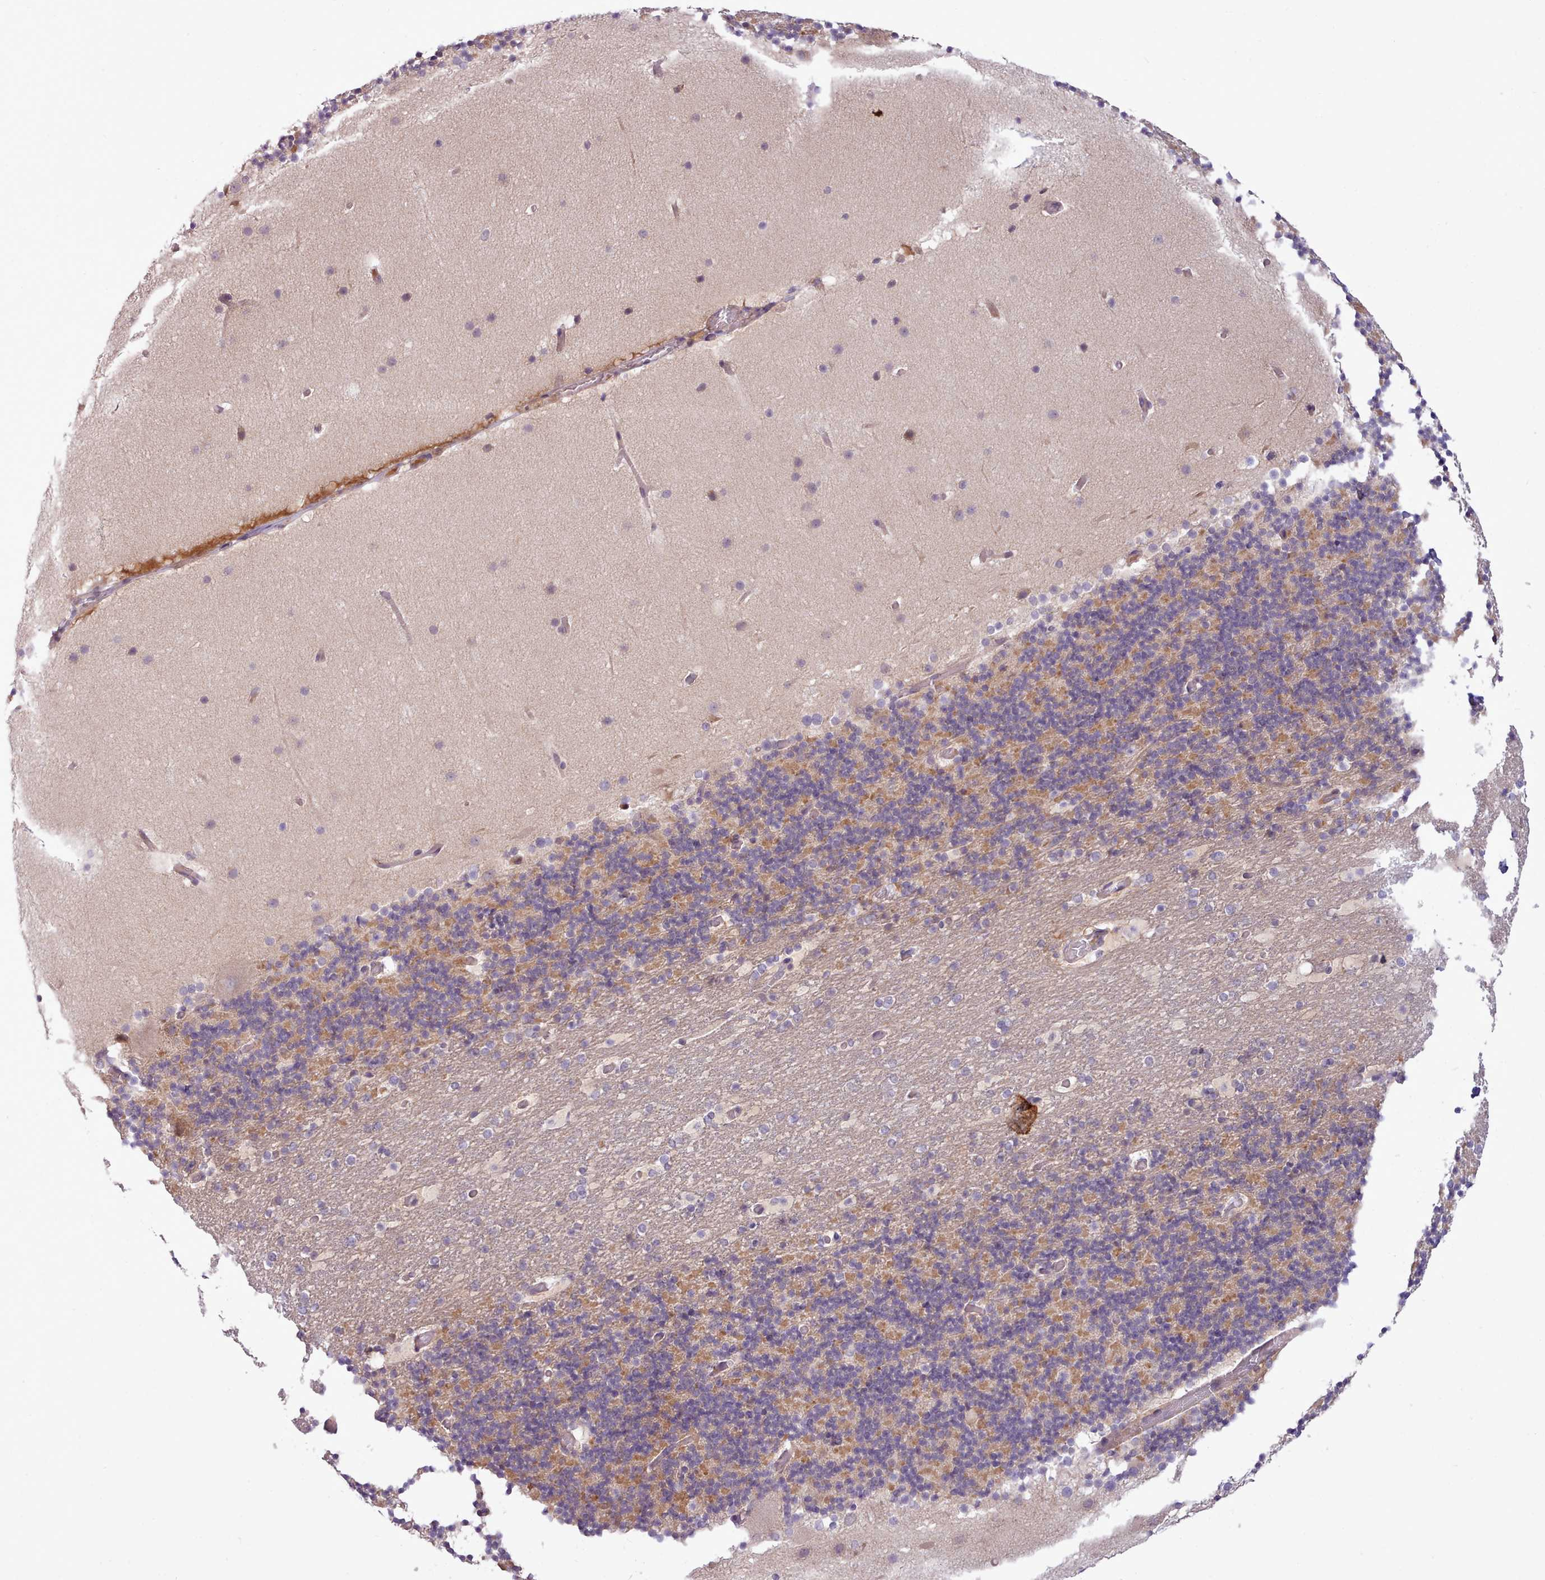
{"staining": {"intensity": "moderate", "quantity": "<25%", "location": "cytoplasmic/membranous"}, "tissue": "cerebellum", "cell_type": "Cells in granular layer", "image_type": "normal", "snomed": [{"axis": "morphology", "description": "Normal tissue, NOS"}, {"axis": "topography", "description": "Cerebellum"}], "caption": "Immunohistochemical staining of normal cerebellum reveals moderate cytoplasmic/membranous protein positivity in about <25% of cells in granular layer. Using DAB (3,3'-diaminobenzidine) (brown) and hematoxylin (blue) stains, captured at high magnification using brightfield microscopy.", "gene": "NMRK1", "patient": {"sex": "male", "age": 57}}